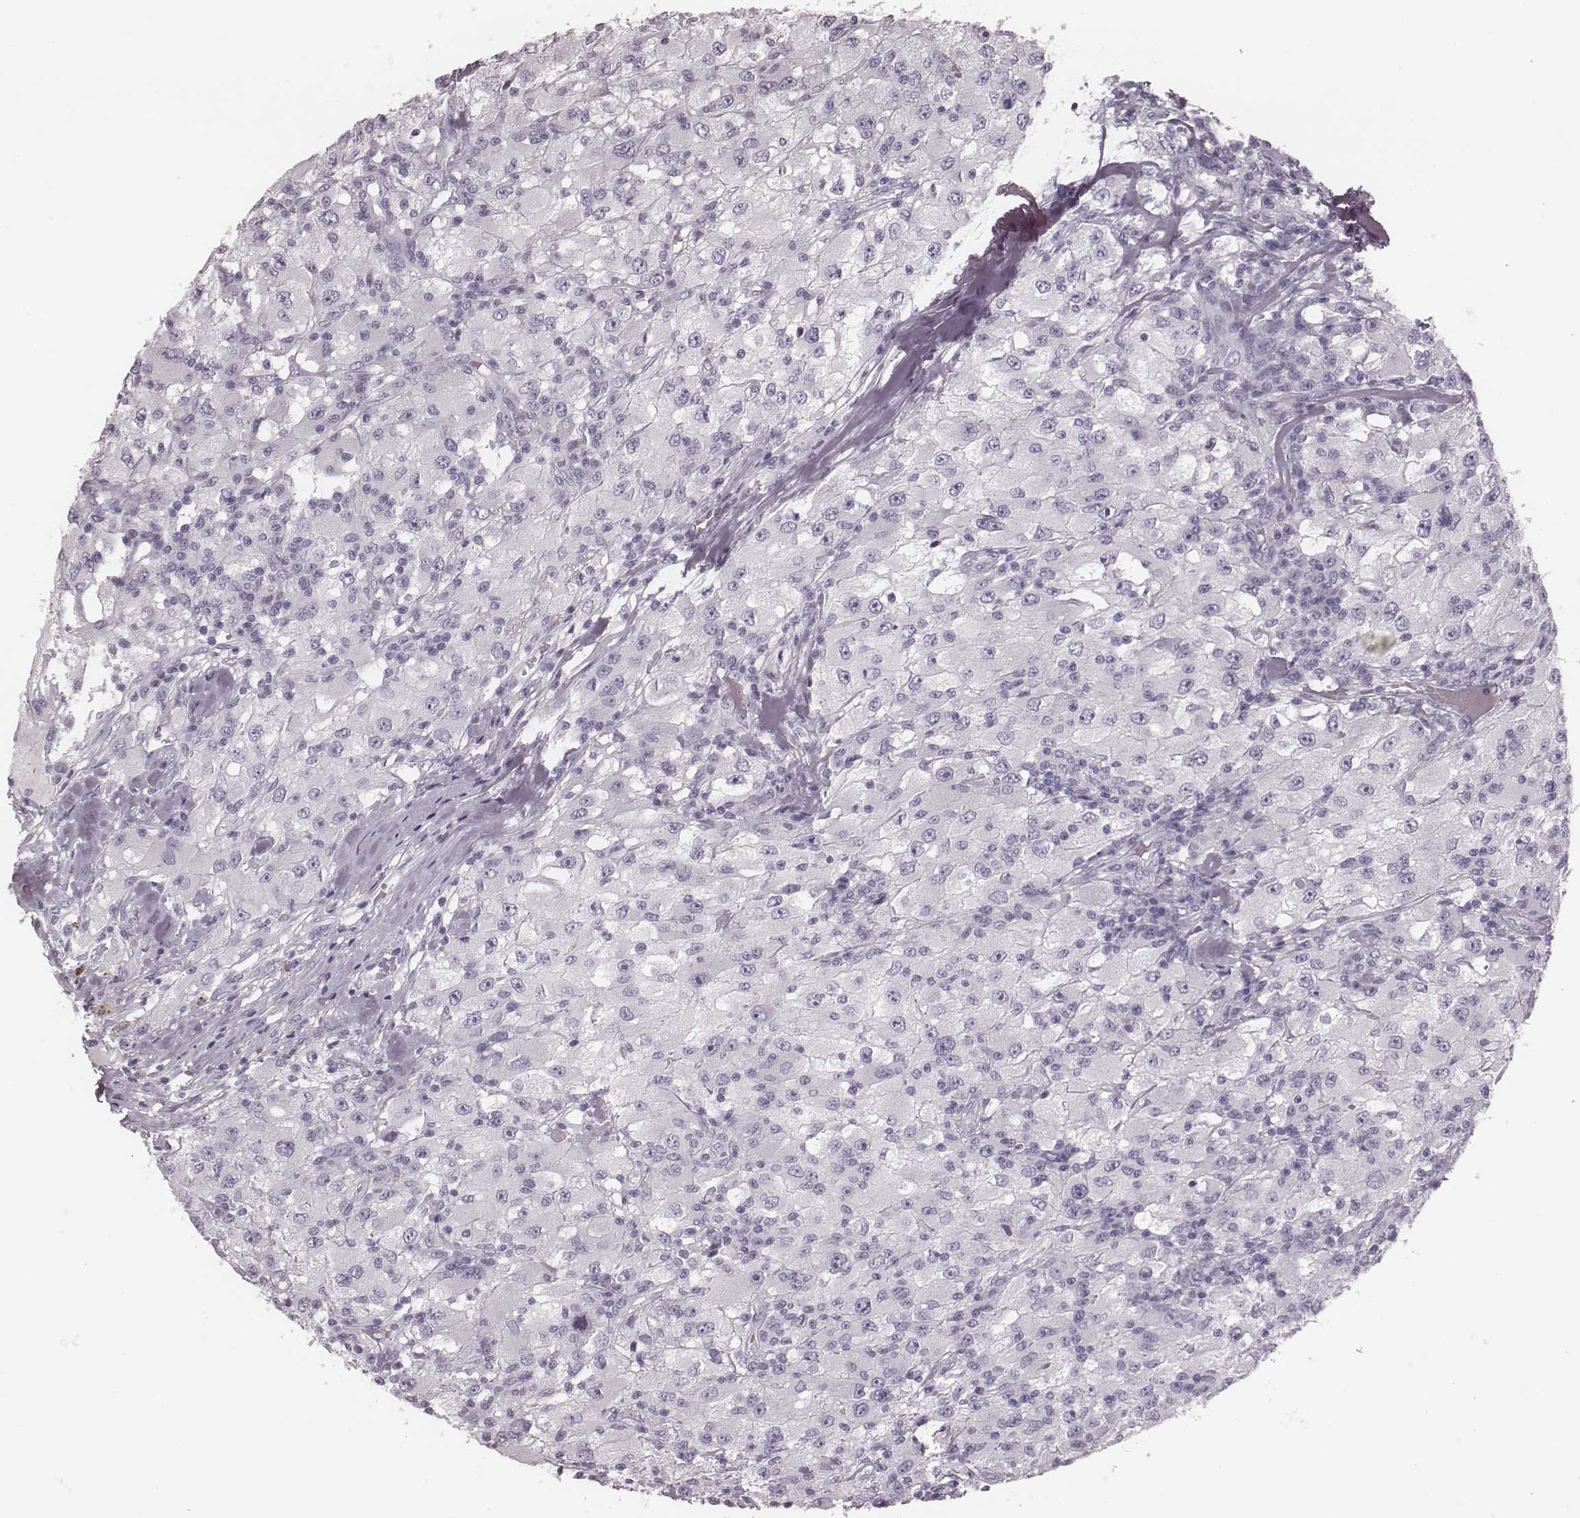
{"staining": {"intensity": "negative", "quantity": "none", "location": "none"}, "tissue": "renal cancer", "cell_type": "Tumor cells", "image_type": "cancer", "snomed": [{"axis": "morphology", "description": "Adenocarcinoma, NOS"}, {"axis": "topography", "description": "Kidney"}], "caption": "Immunohistochemistry micrograph of neoplastic tissue: human adenocarcinoma (renal) stained with DAB shows no significant protein positivity in tumor cells. (DAB immunohistochemistry with hematoxylin counter stain).", "gene": "KRT74", "patient": {"sex": "female", "age": 67}}